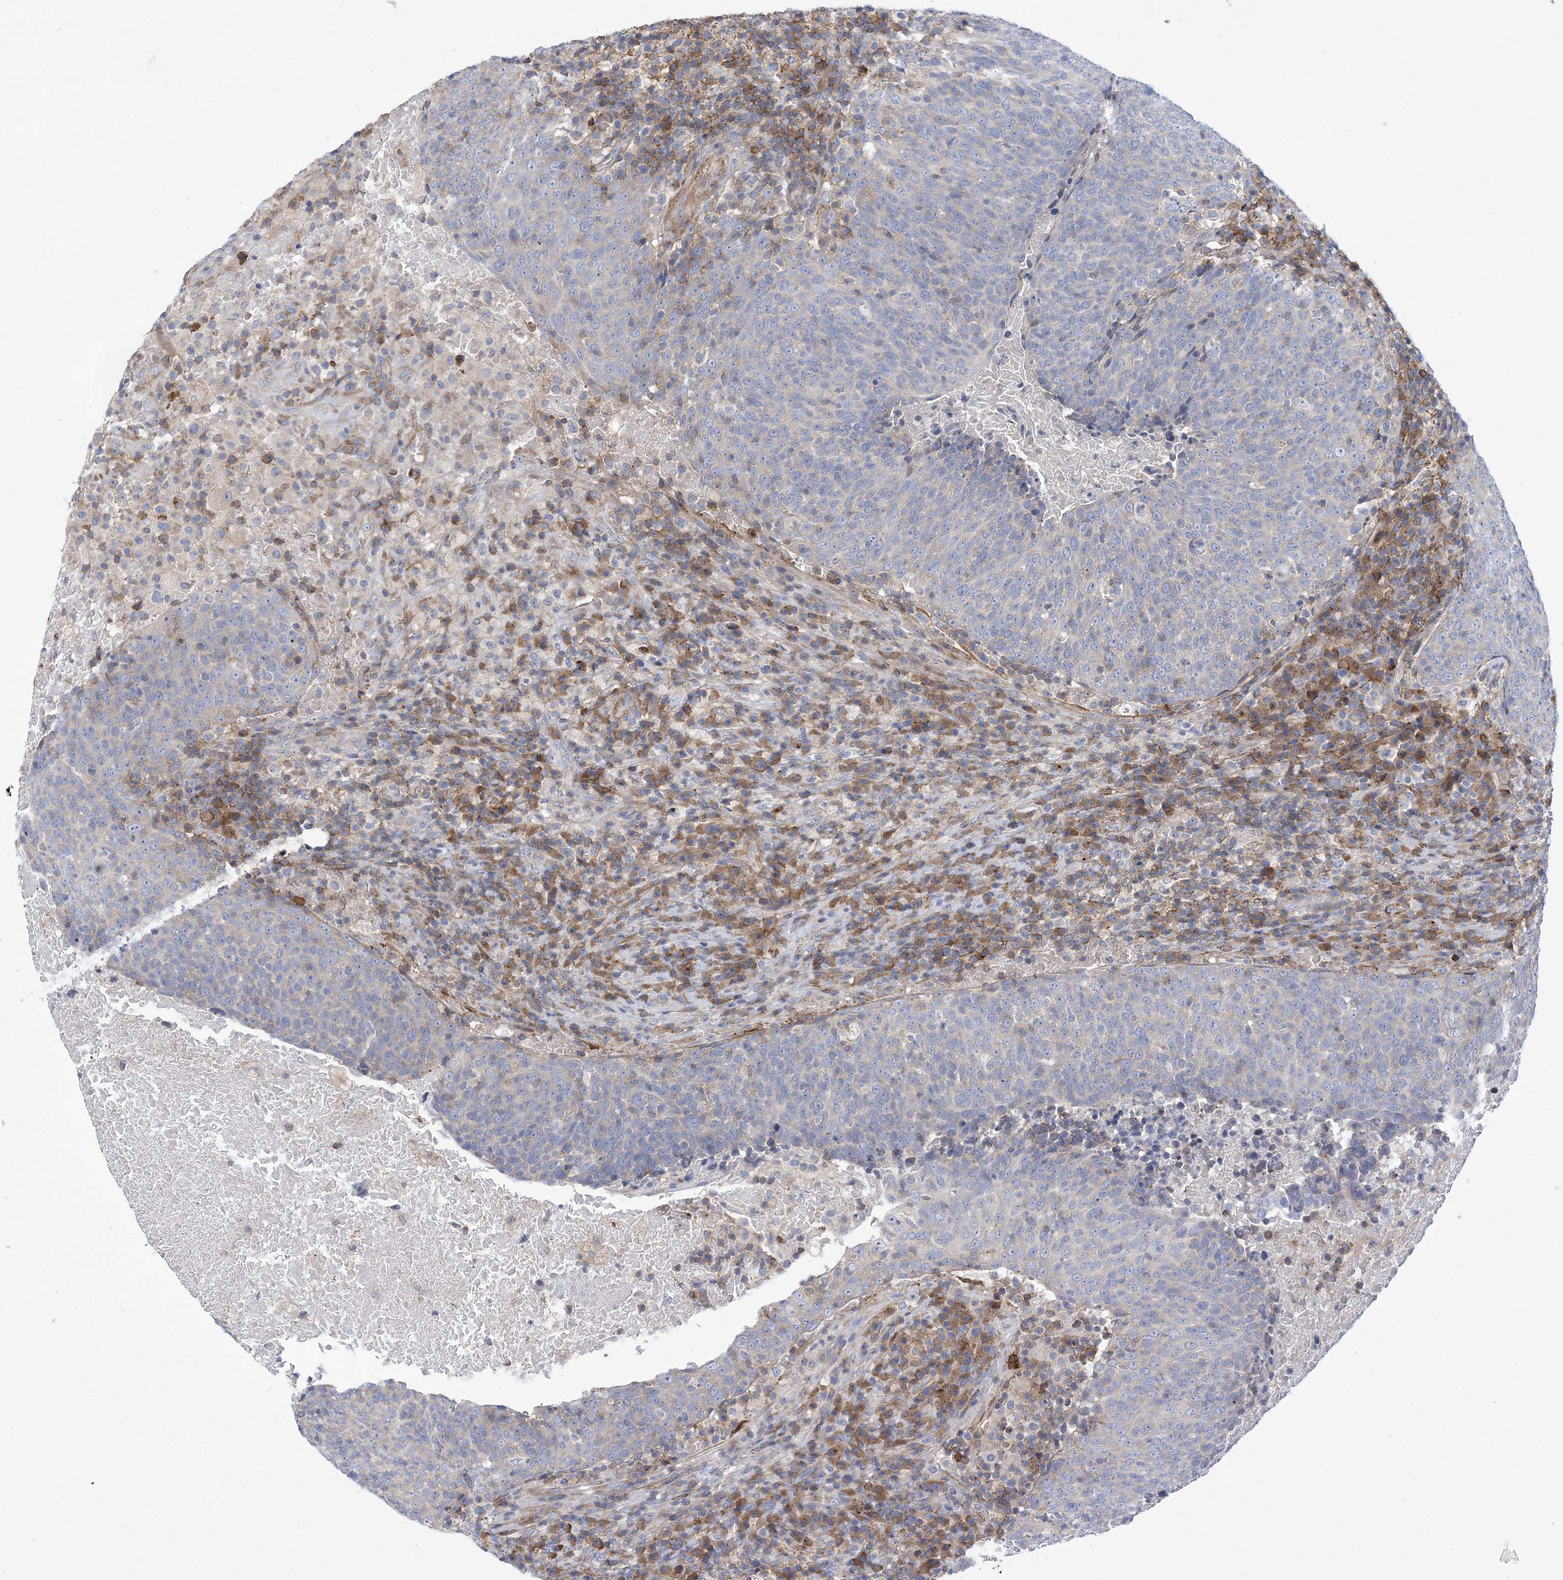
{"staining": {"intensity": "weak", "quantity": "<25%", "location": "cytoplasmic/membranous"}, "tissue": "head and neck cancer", "cell_type": "Tumor cells", "image_type": "cancer", "snomed": [{"axis": "morphology", "description": "Squamous cell carcinoma, NOS"}, {"axis": "morphology", "description": "Squamous cell carcinoma, metastatic, NOS"}, {"axis": "topography", "description": "Lymph node"}, {"axis": "topography", "description": "Head-Neck"}], "caption": "Immunohistochemical staining of head and neck cancer shows no significant staining in tumor cells.", "gene": "ARSJ", "patient": {"sex": "male", "age": 62}}